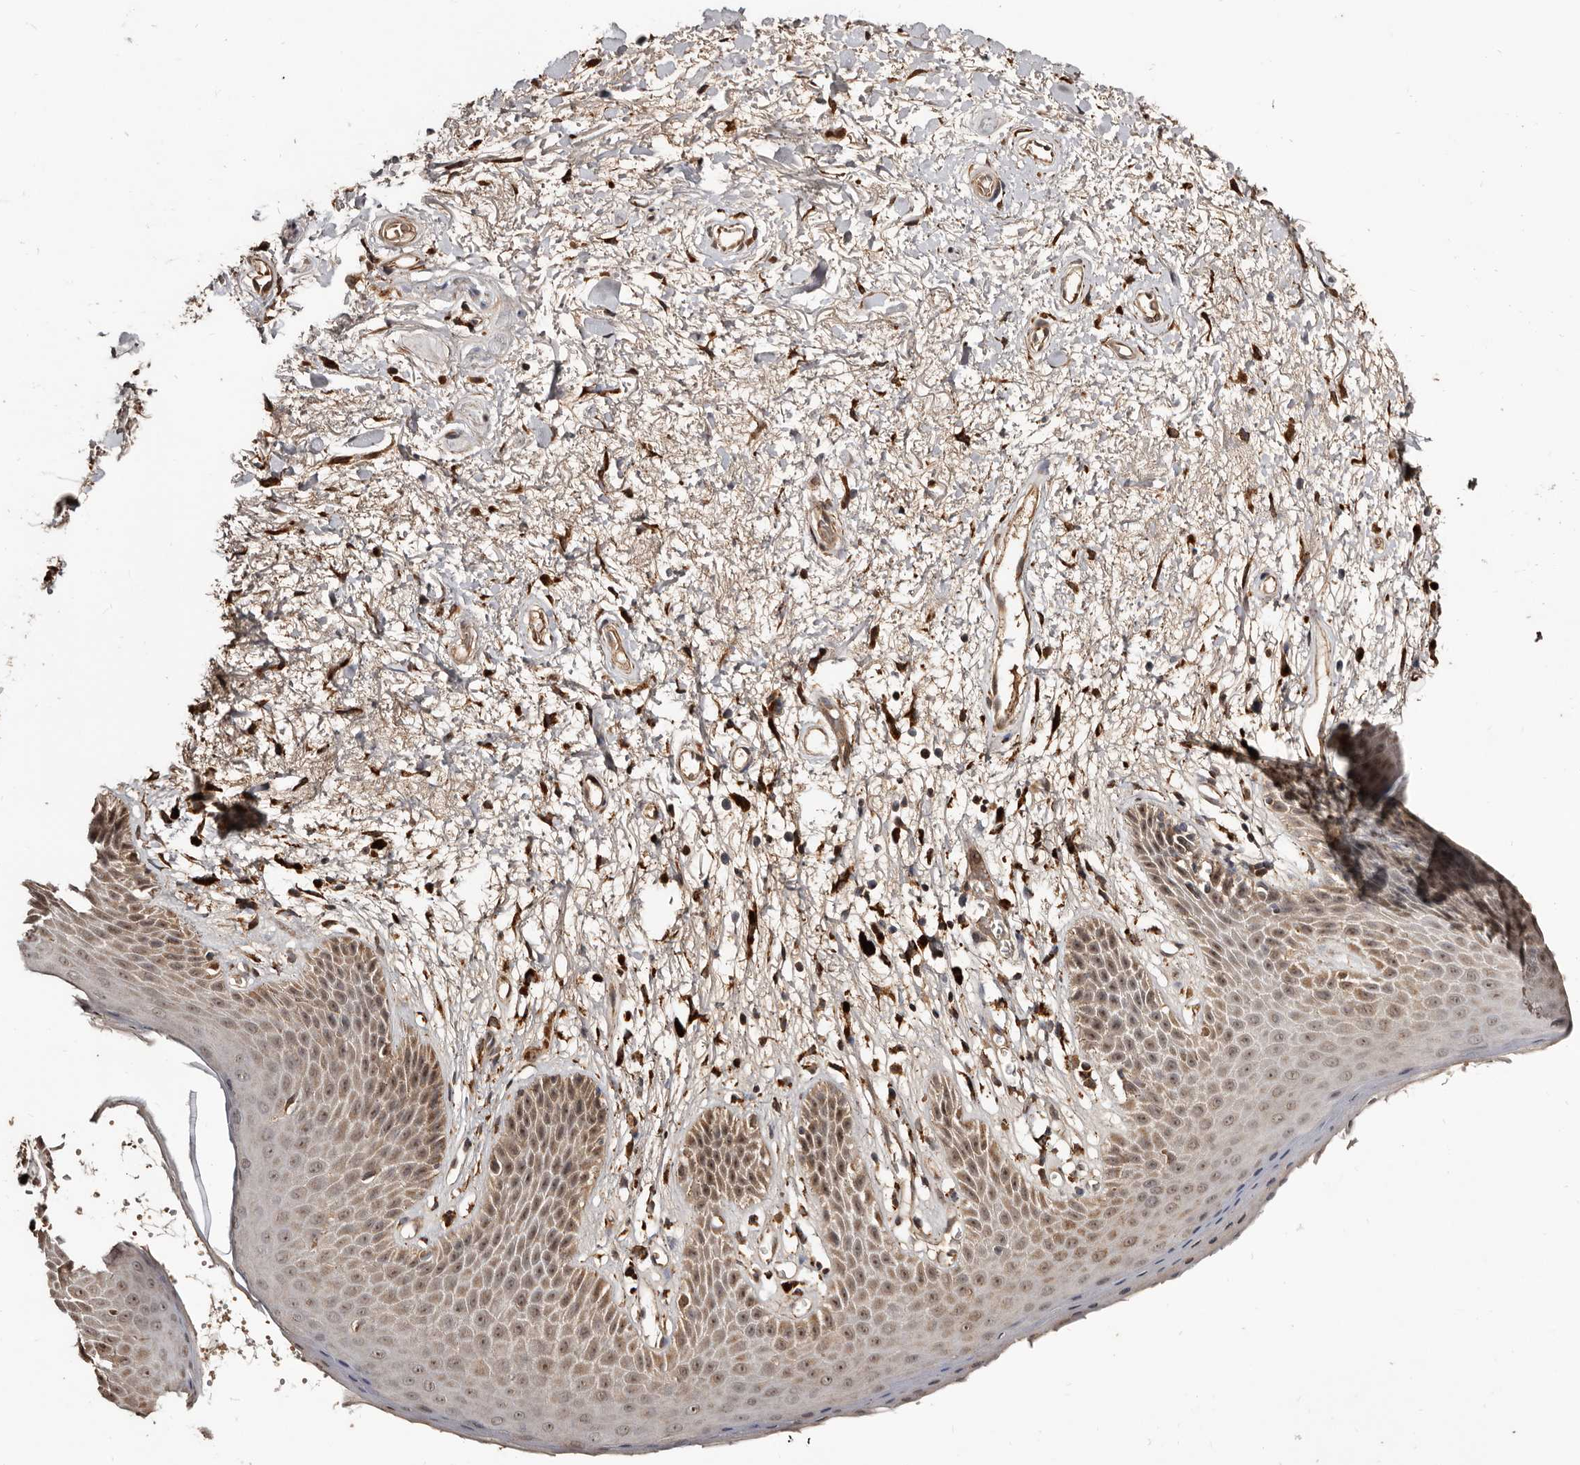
{"staining": {"intensity": "moderate", "quantity": ">75%", "location": "cytoplasmic/membranous,nuclear"}, "tissue": "skin", "cell_type": "Epidermal cells", "image_type": "normal", "snomed": [{"axis": "morphology", "description": "Normal tissue, NOS"}, {"axis": "topography", "description": "Anal"}], "caption": "This micrograph displays IHC staining of benign human skin, with medium moderate cytoplasmic/membranous,nuclear positivity in approximately >75% of epidermal cells.", "gene": "AKAP7", "patient": {"sex": "male", "age": 74}}